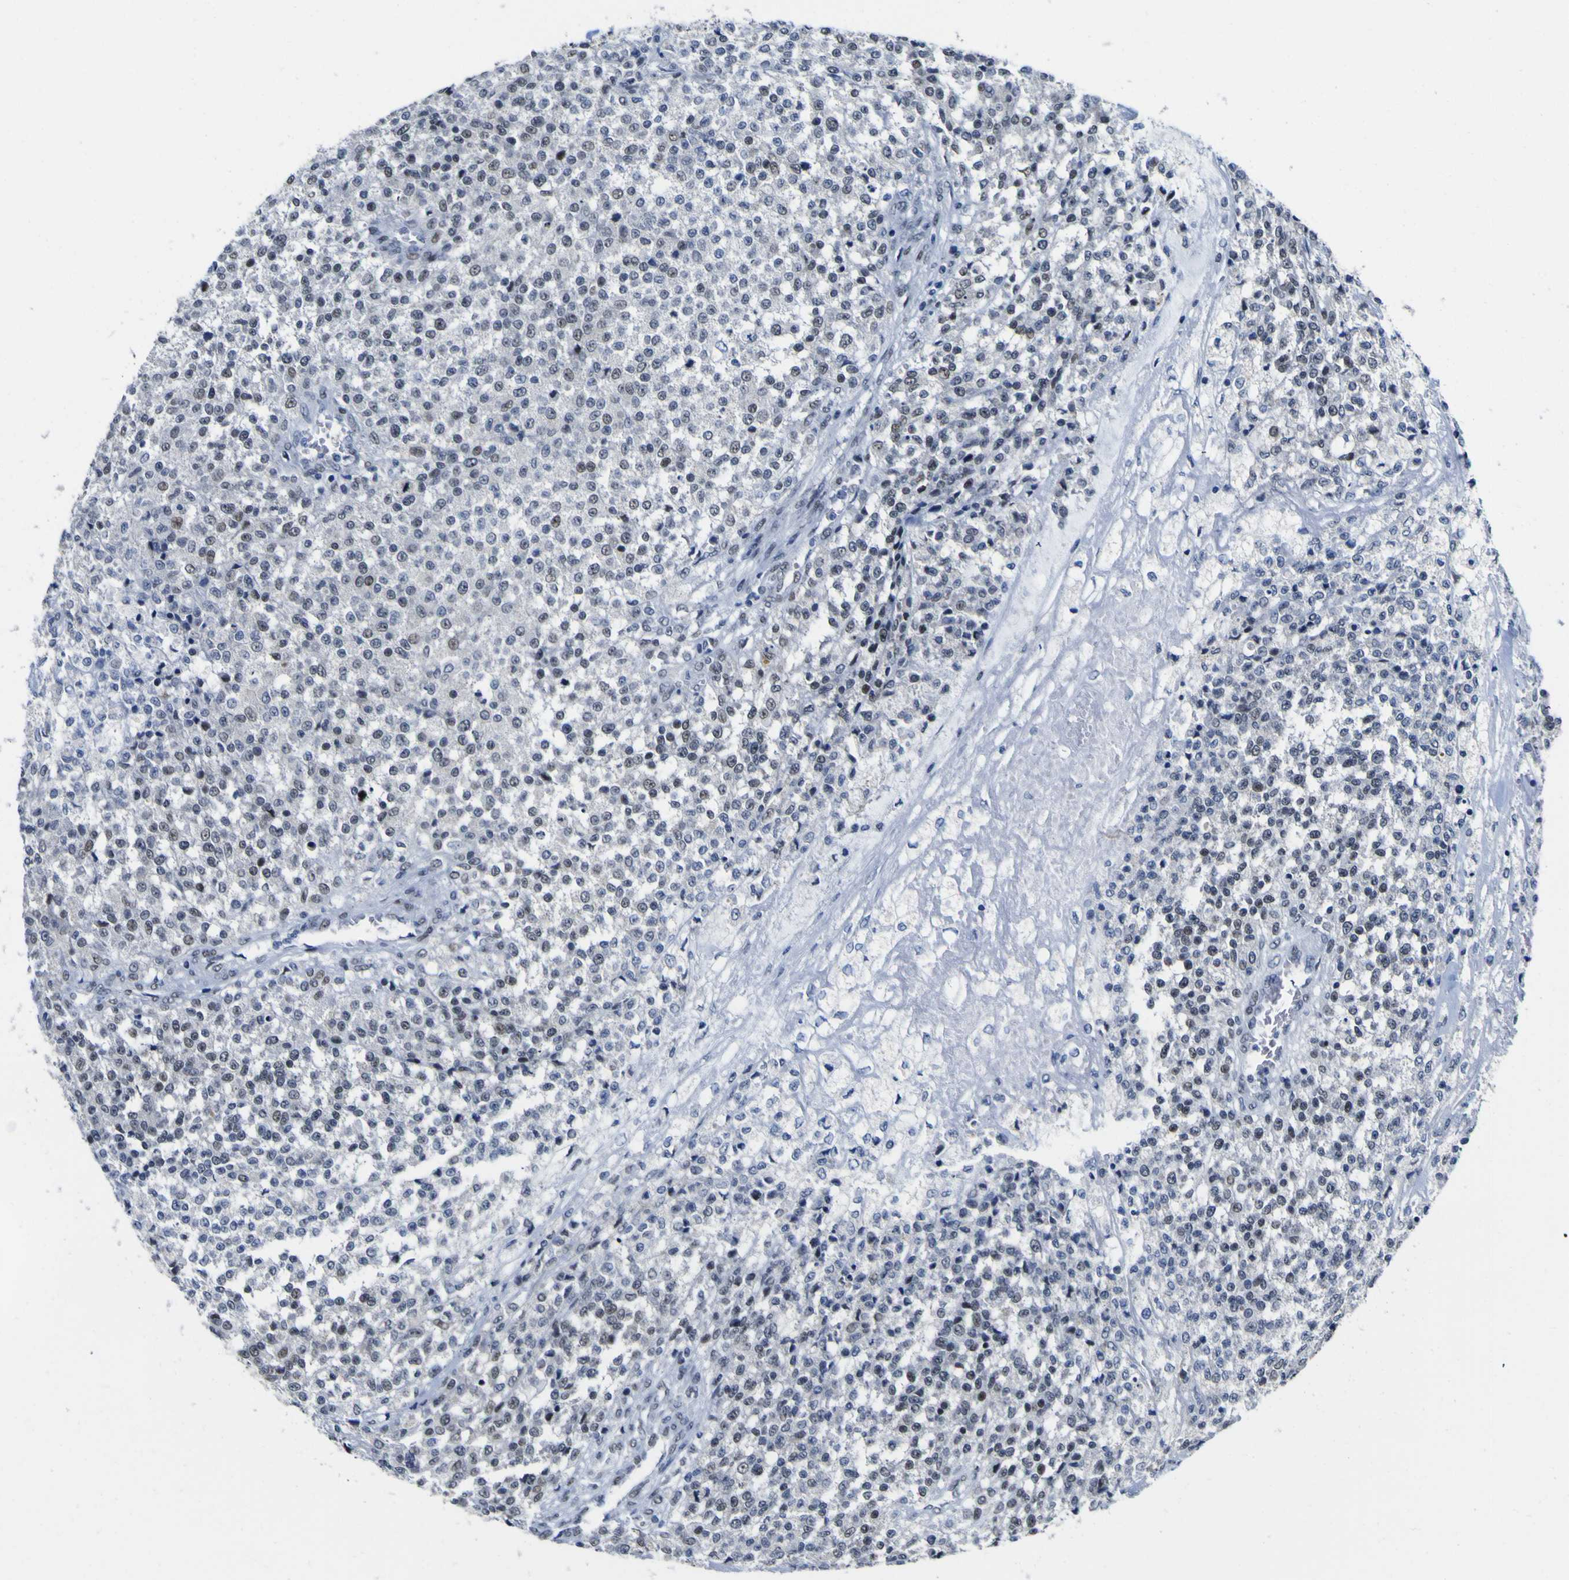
{"staining": {"intensity": "weak", "quantity": "<25%", "location": "nuclear"}, "tissue": "testis cancer", "cell_type": "Tumor cells", "image_type": "cancer", "snomed": [{"axis": "morphology", "description": "Seminoma, NOS"}, {"axis": "topography", "description": "Testis"}], "caption": "An immunohistochemistry micrograph of testis cancer (seminoma) is shown. There is no staining in tumor cells of testis cancer (seminoma).", "gene": "MBD3", "patient": {"sex": "male", "age": 59}}